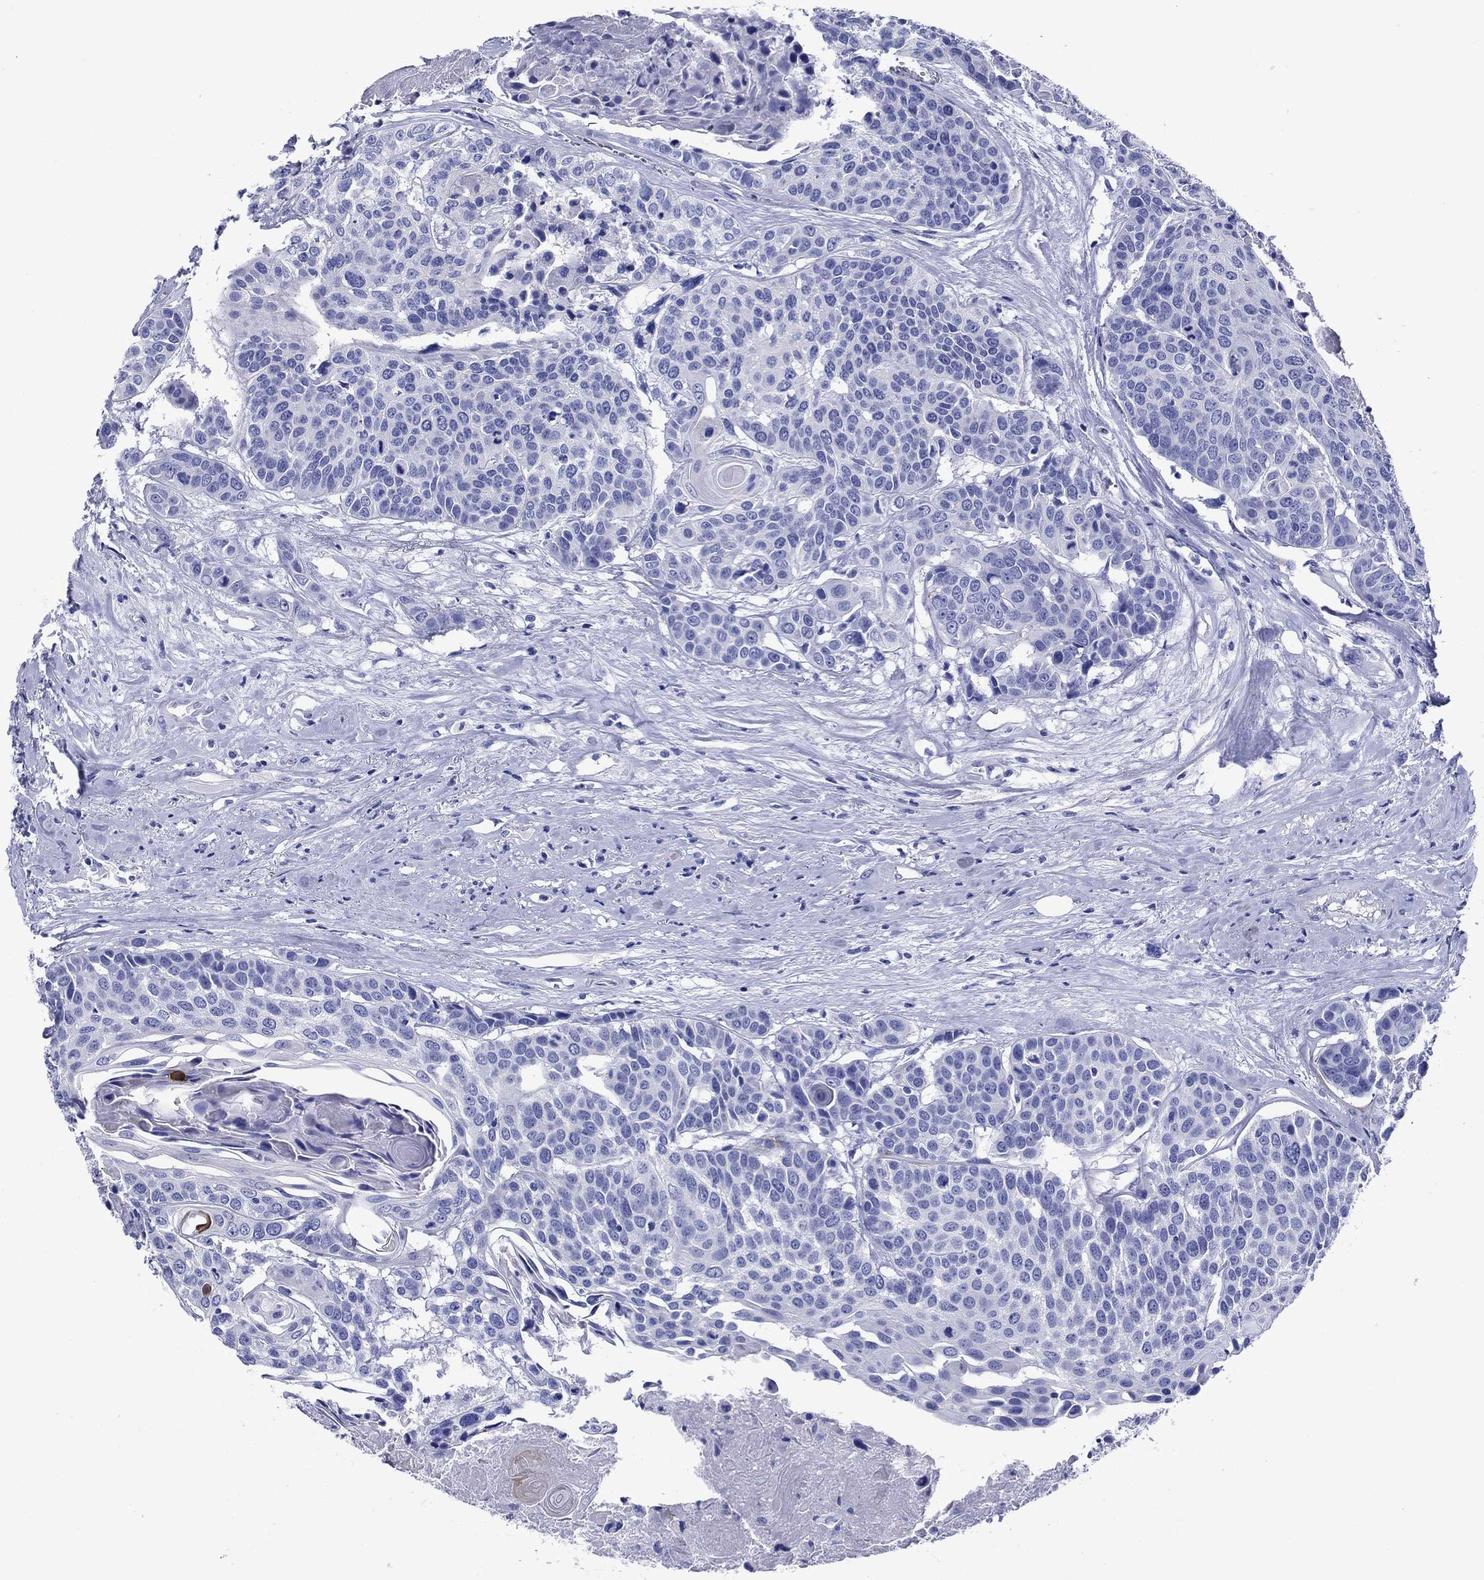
{"staining": {"intensity": "negative", "quantity": "none", "location": "none"}, "tissue": "head and neck cancer", "cell_type": "Tumor cells", "image_type": "cancer", "snomed": [{"axis": "morphology", "description": "Squamous cell carcinoma, NOS"}, {"axis": "topography", "description": "Oral tissue"}, {"axis": "topography", "description": "Head-Neck"}], "caption": "The histopathology image exhibits no significant expression in tumor cells of squamous cell carcinoma (head and neck).", "gene": "SLC1A2", "patient": {"sex": "male", "age": 56}}